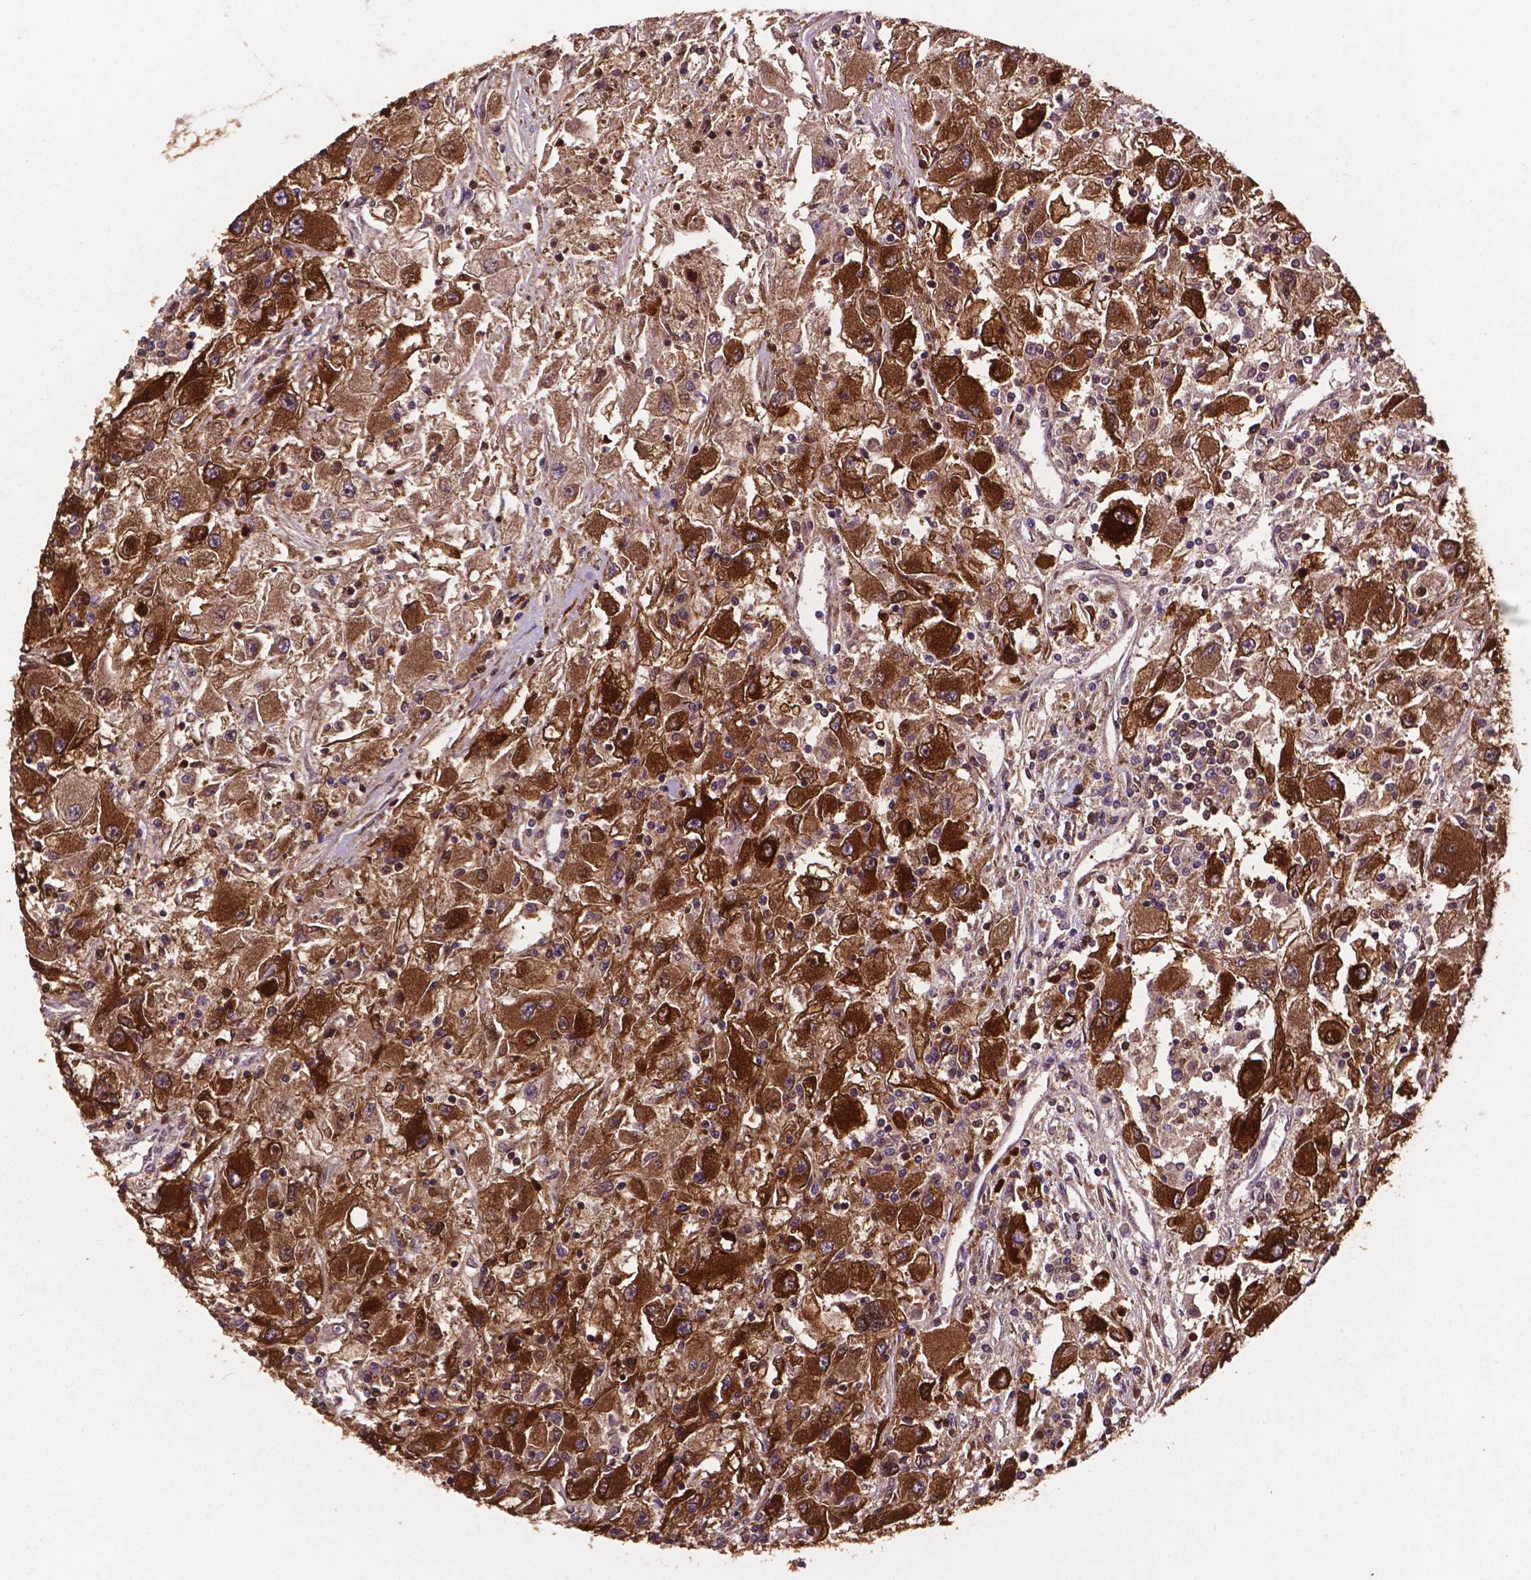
{"staining": {"intensity": "strong", "quantity": ">75%", "location": "cytoplasmic/membranous"}, "tissue": "renal cancer", "cell_type": "Tumor cells", "image_type": "cancer", "snomed": [{"axis": "morphology", "description": "Adenocarcinoma, NOS"}, {"axis": "topography", "description": "Kidney"}], "caption": "Protein staining demonstrates strong cytoplasmic/membranous expression in approximately >75% of tumor cells in renal cancer.", "gene": "SMAD3", "patient": {"sex": "female", "age": 67}}